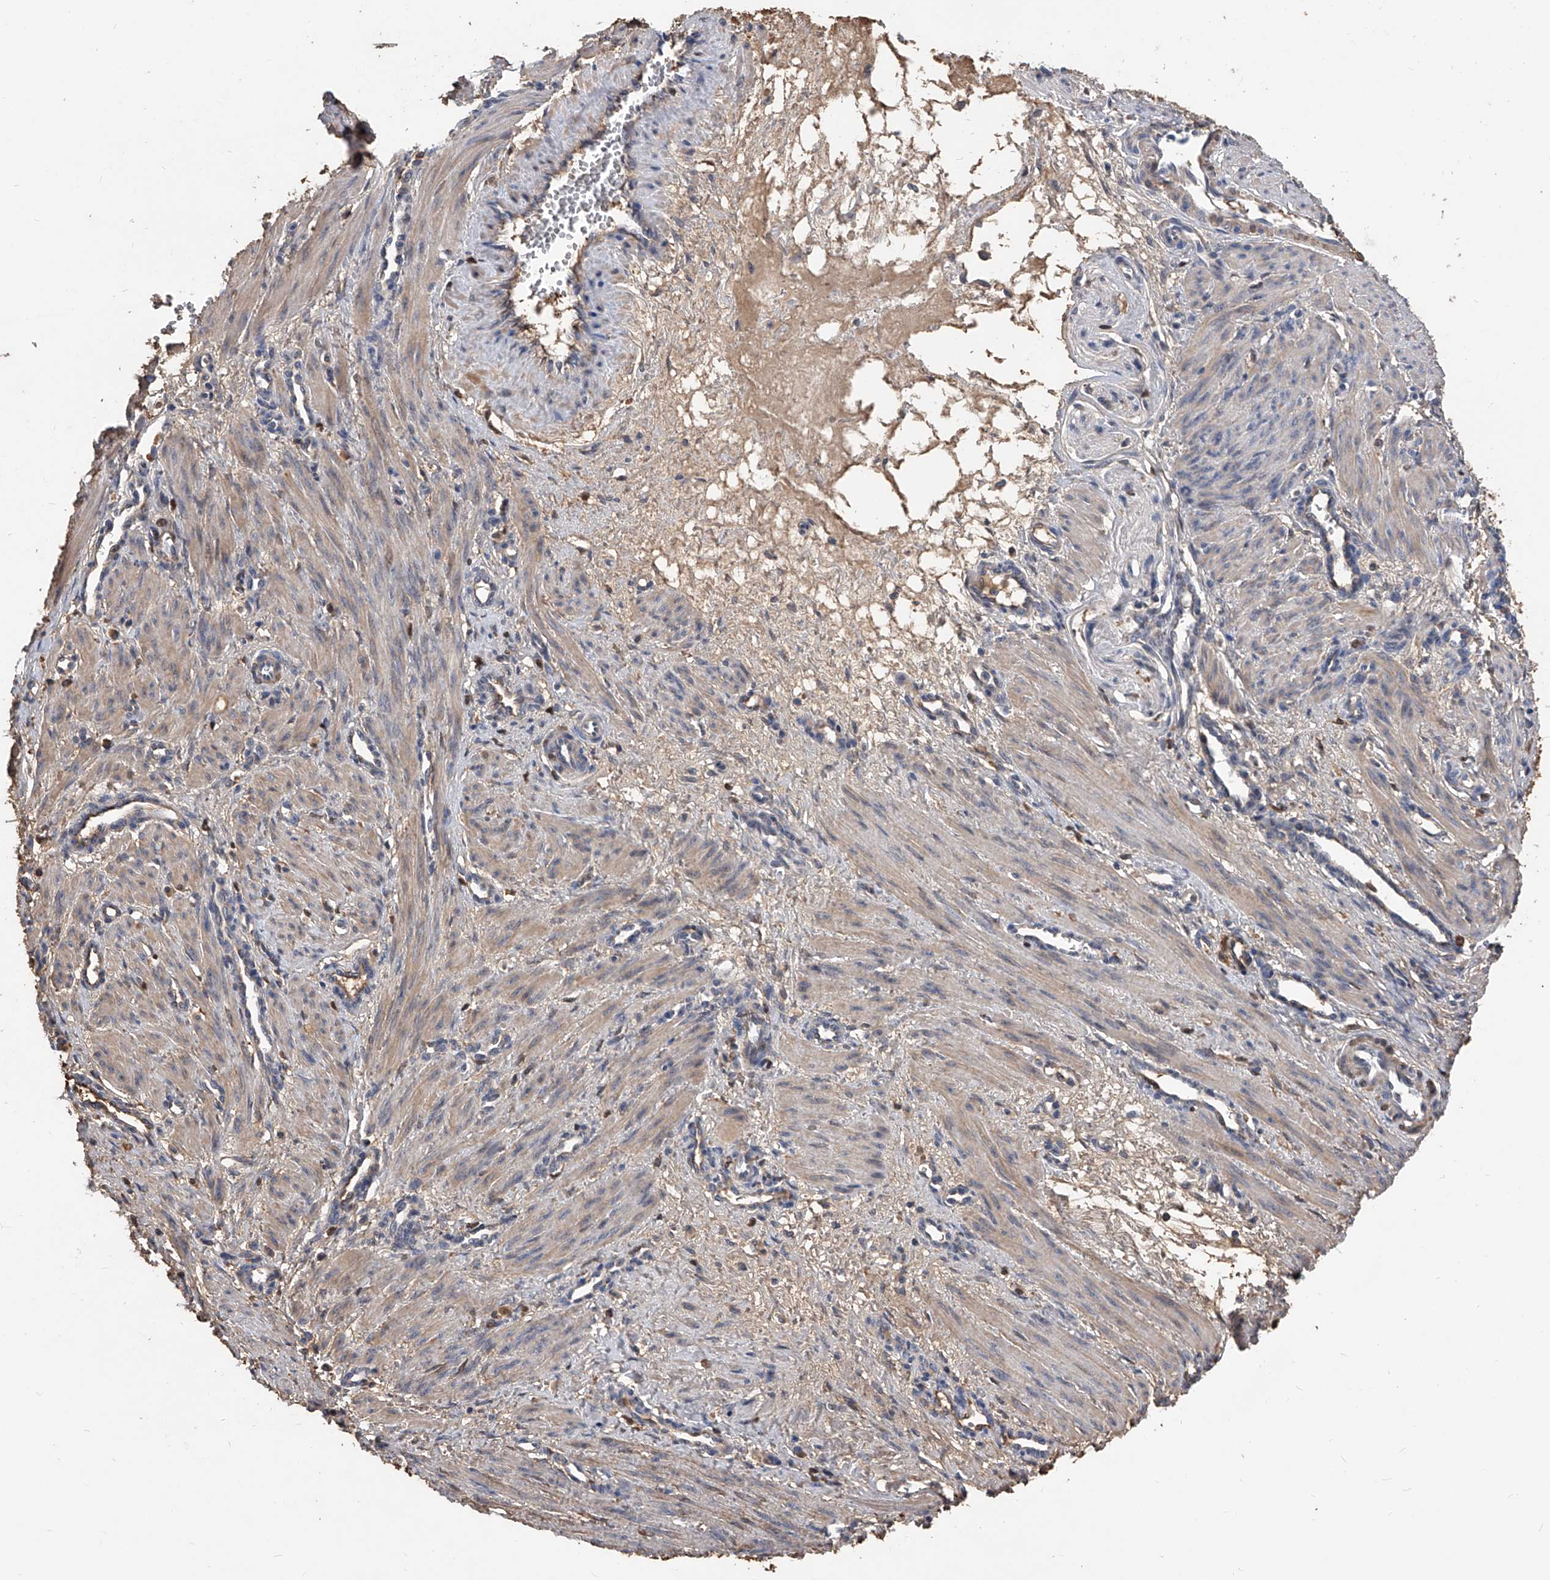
{"staining": {"intensity": "weak", "quantity": ">75%", "location": "cytoplasmic/membranous"}, "tissue": "smooth muscle", "cell_type": "Smooth muscle cells", "image_type": "normal", "snomed": [{"axis": "morphology", "description": "Normal tissue, NOS"}, {"axis": "topography", "description": "Endometrium"}], "caption": "Immunohistochemical staining of unremarkable smooth muscle reveals low levels of weak cytoplasmic/membranous positivity in approximately >75% of smooth muscle cells.", "gene": "ZNF25", "patient": {"sex": "female", "age": 33}}